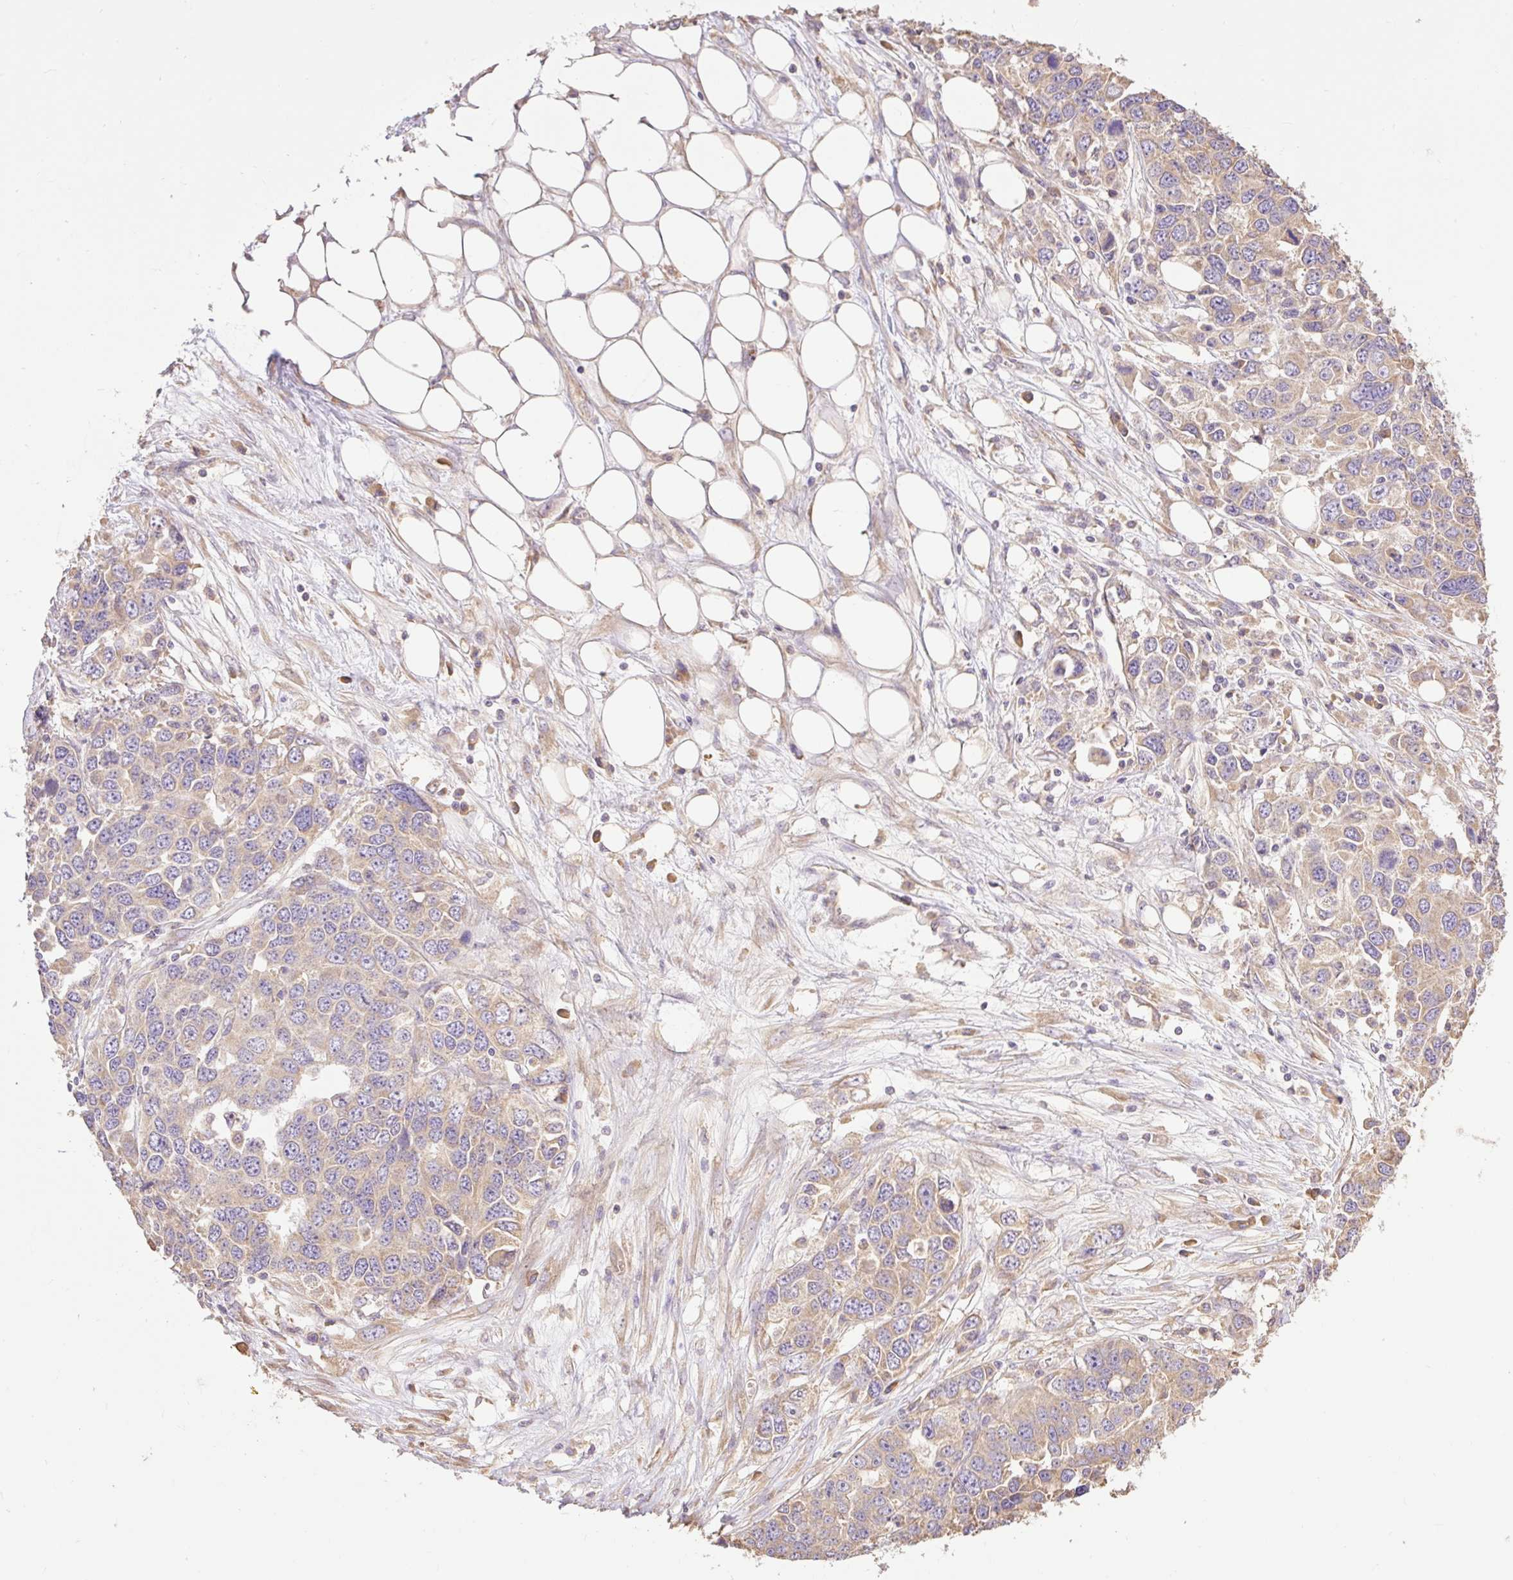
{"staining": {"intensity": "weak", "quantity": "25%-75%", "location": "cytoplasmic/membranous"}, "tissue": "ovarian cancer", "cell_type": "Tumor cells", "image_type": "cancer", "snomed": [{"axis": "morphology", "description": "Cystadenocarcinoma, serous, NOS"}, {"axis": "topography", "description": "Ovary"}], "caption": "Tumor cells show weak cytoplasmic/membranous staining in approximately 25%-75% of cells in serous cystadenocarcinoma (ovarian).", "gene": "DESI1", "patient": {"sex": "female", "age": 76}}